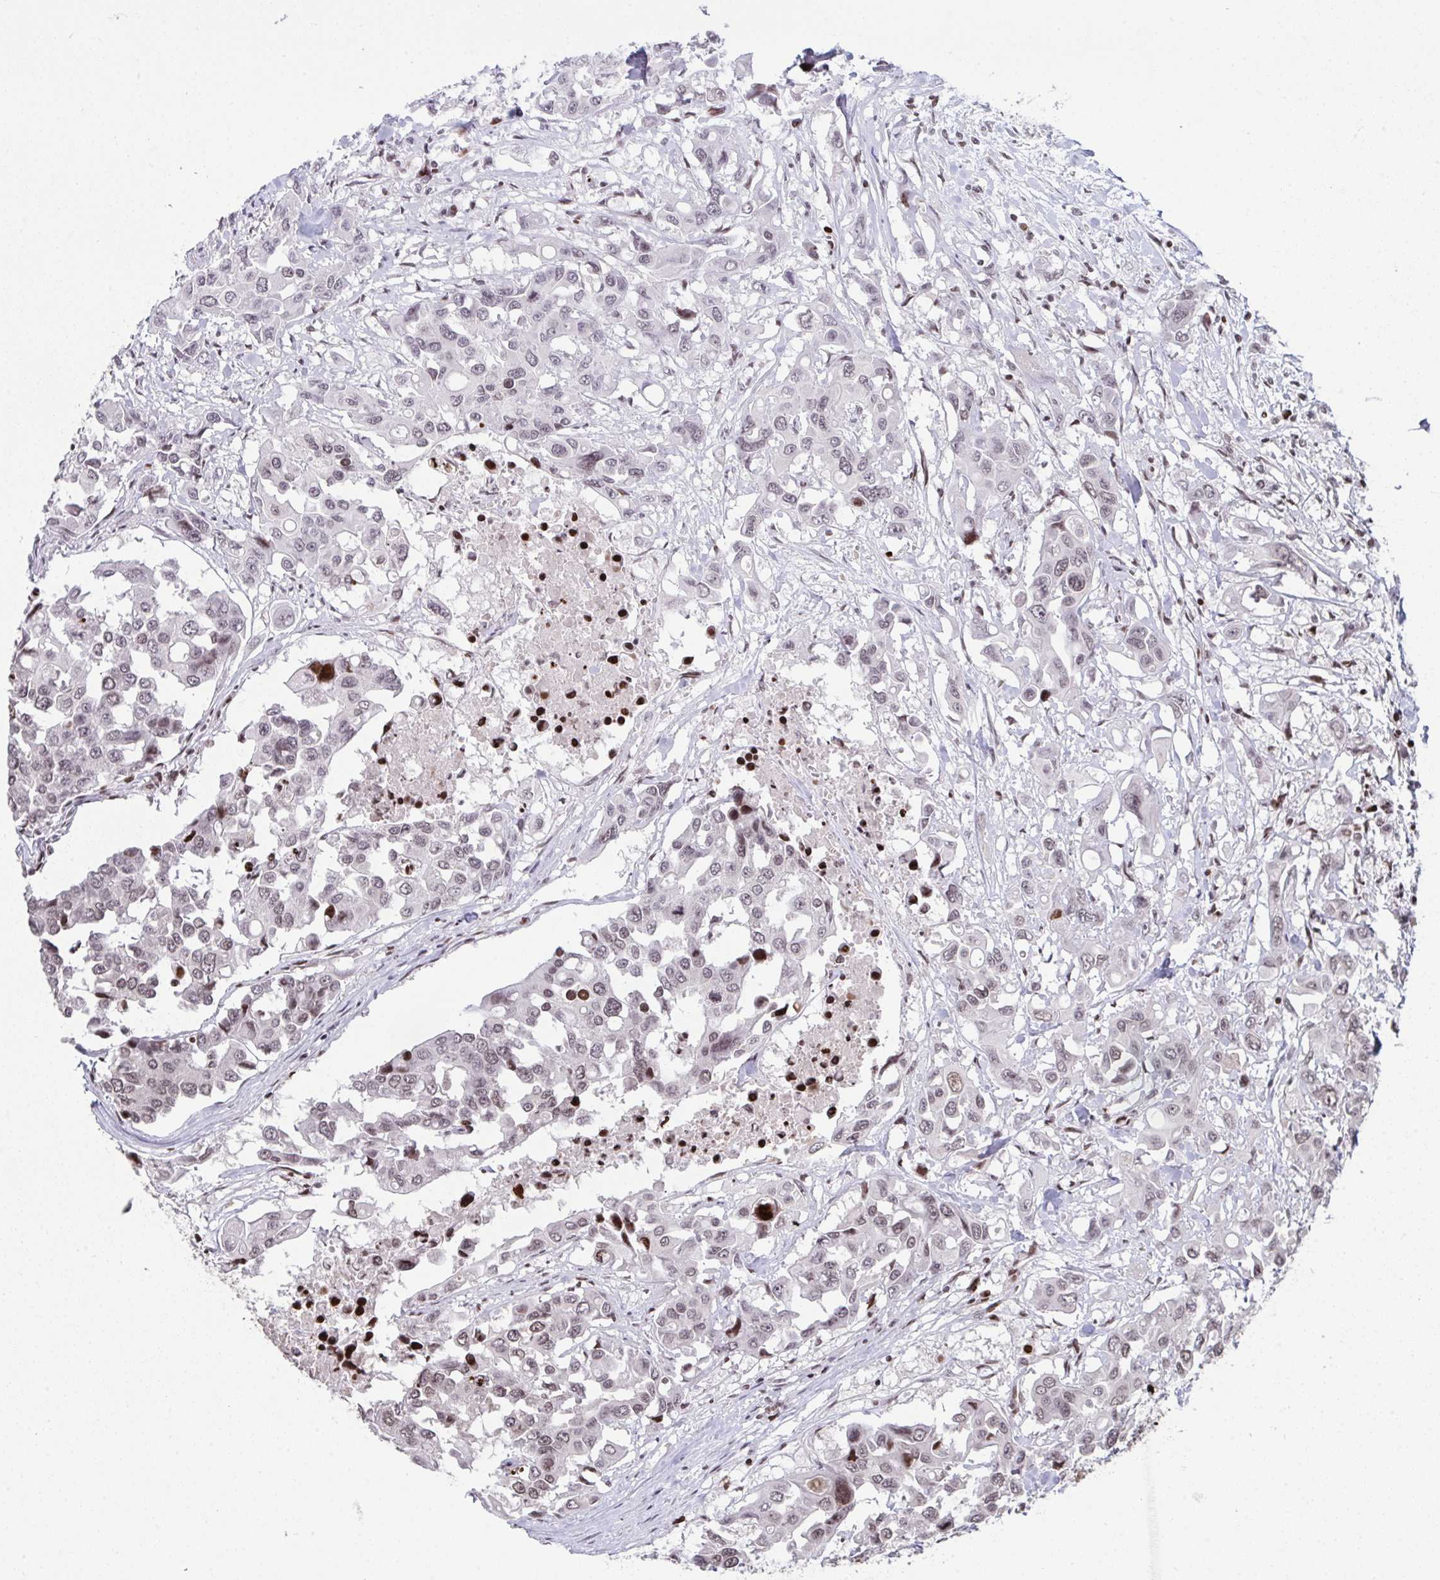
{"staining": {"intensity": "weak", "quantity": "25%-75%", "location": "nuclear"}, "tissue": "colorectal cancer", "cell_type": "Tumor cells", "image_type": "cancer", "snomed": [{"axis": "morphology", "description": "Adenocarcinoma, NOS"}, {"axis": "topography", "description": "Colon"}], "caption": "This is a photomicrograph of immunohistochemistry staining of colorectal adenocarcinoma, which shows weak expression in the nuclear of tumor cells.", "gene": "NIP7", "patient": {"sex": "male", "age": 77}}